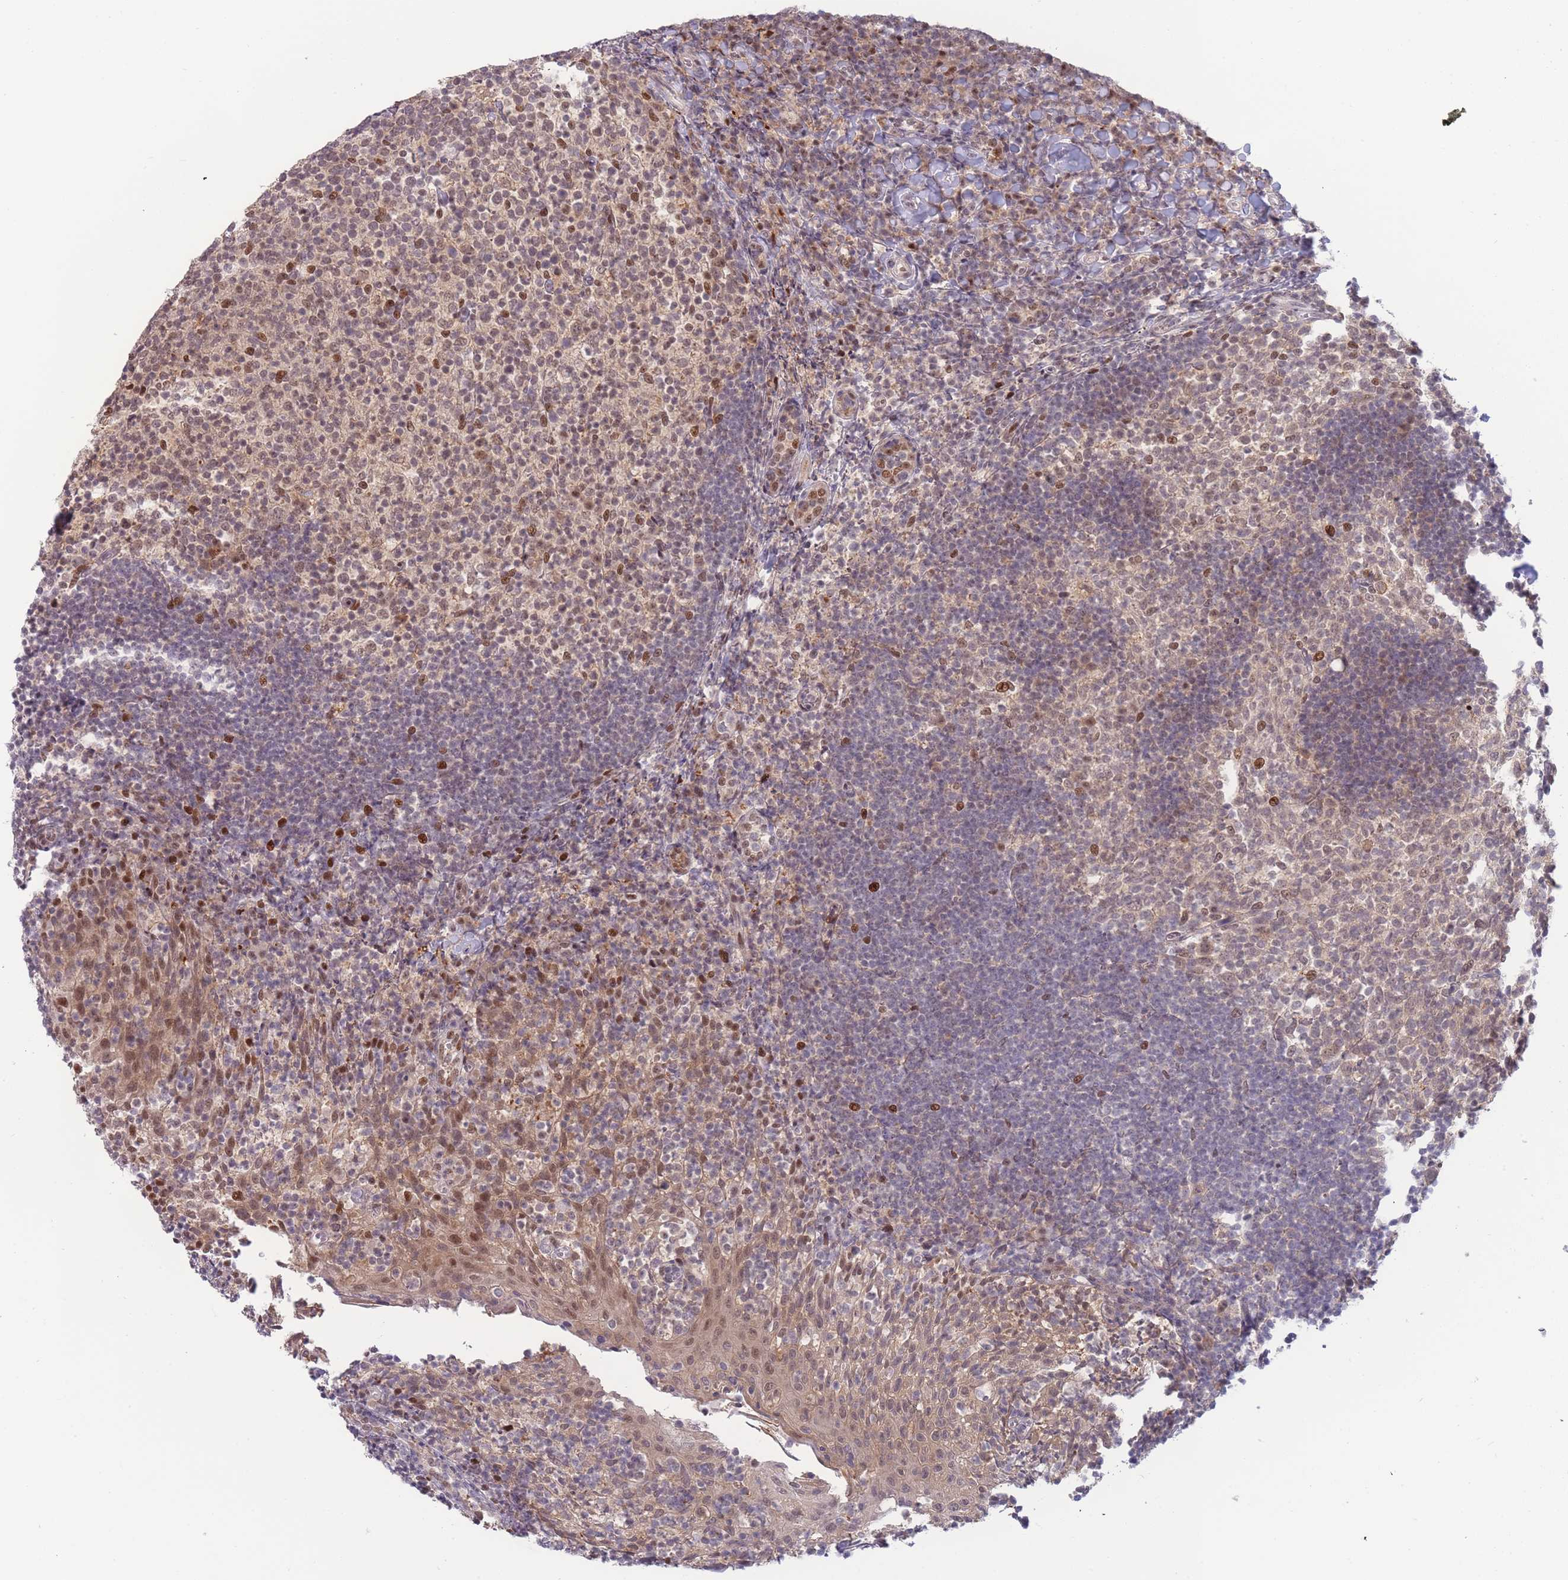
{"staining": {"intensity": "moderate", "quantity": "25%-75%", "location": "nuclear"}, "tissue": "tonsil", "cell_type": "Germinal center cells", "image_type": "normal", "snomed": [{"axis": "morphology", "description": "Normal tissue, NOS"}, {"axis": "topography", "description": "Tonsil"}], "caption": "DAB immunohistochemical staining of unremarkable tonsil reveals moderate nuclear protein staining in approximately 25%-75% of germinal center cells. (DAB IHC with brightfield microscopy, high magnification).", "gene": "DEAF1", "patient": {"sex": "female", "age": 10}}